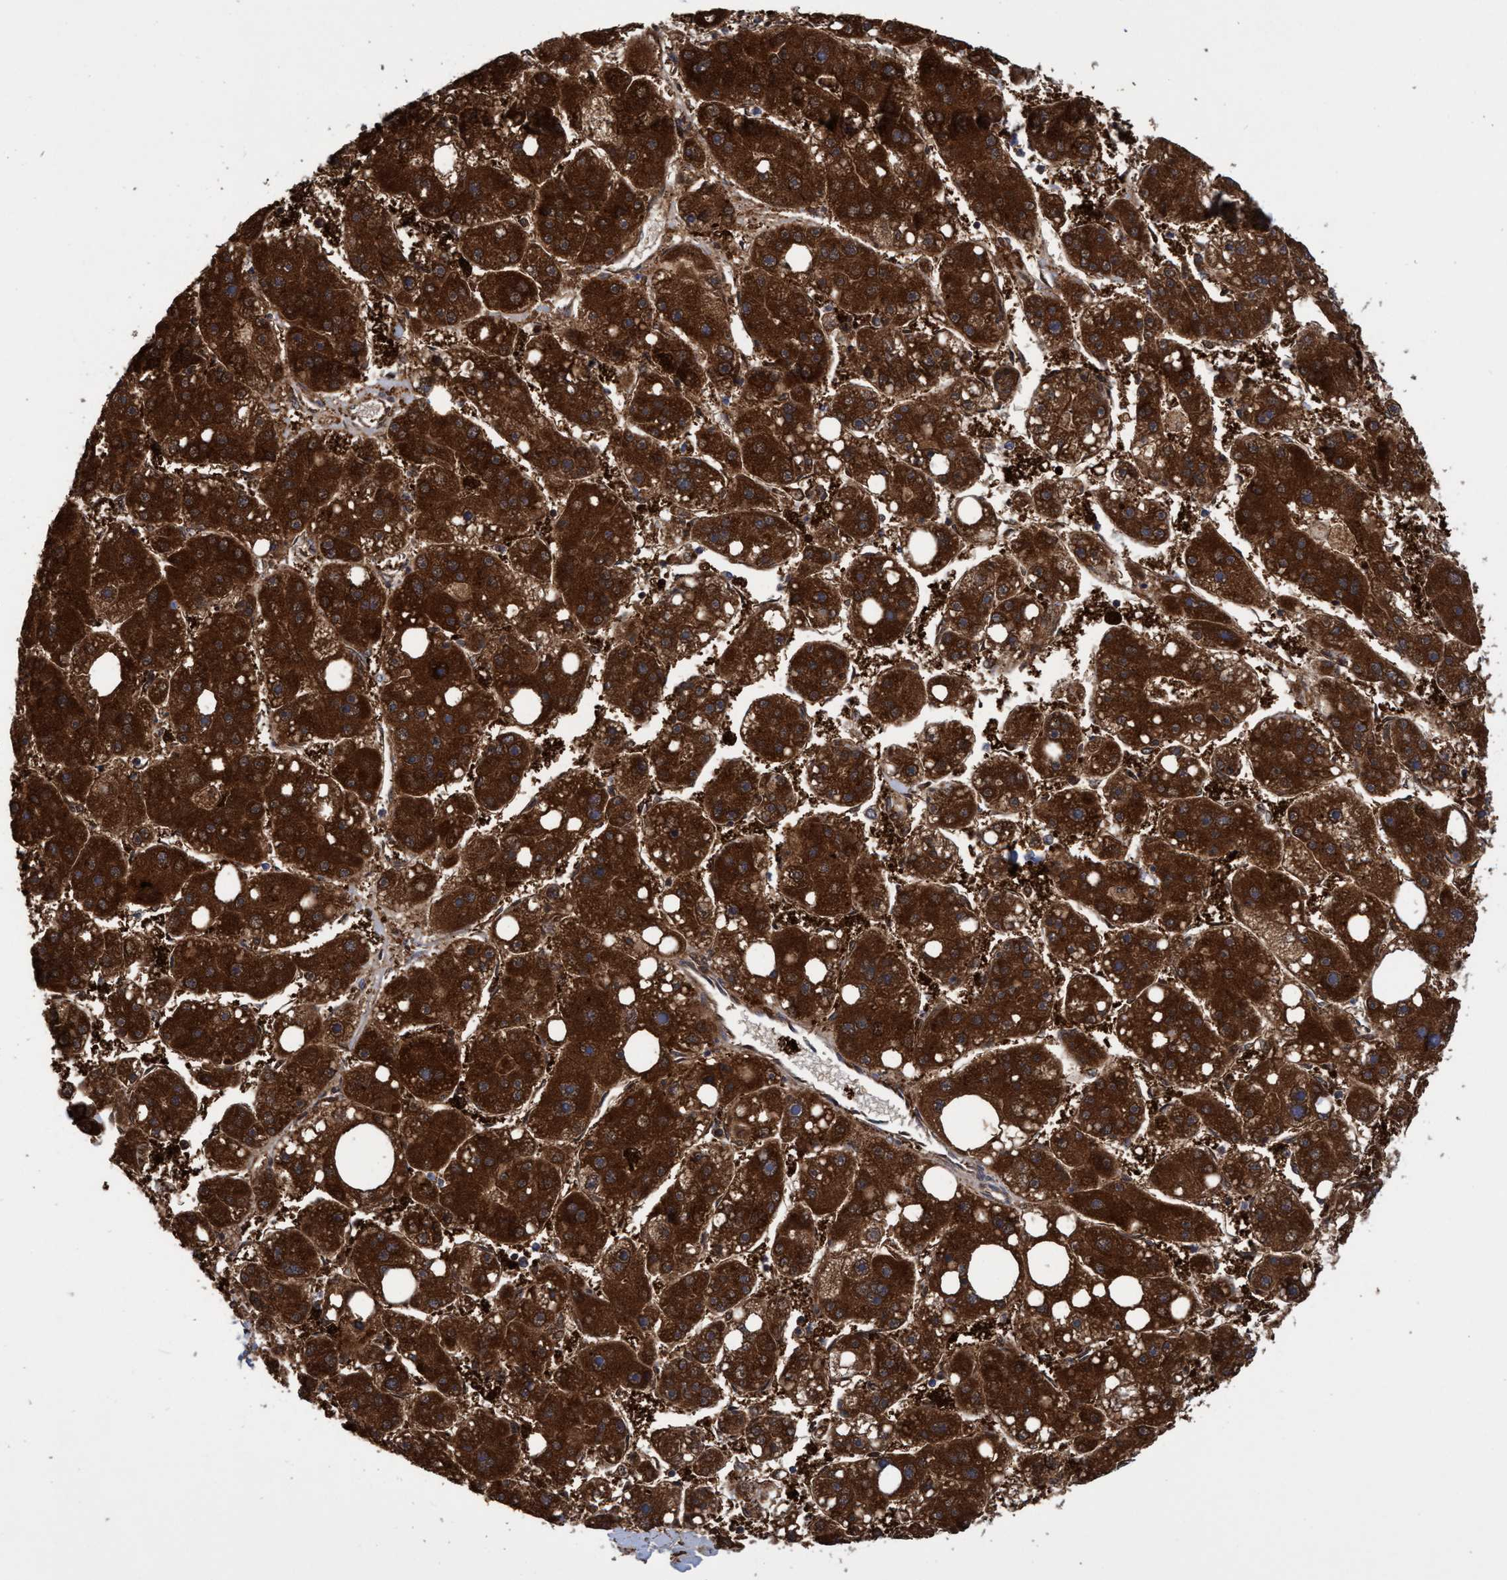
{"staining": {"intensity": "strong", "quantity": ">75%", "location": "cytoplasmic/membranous"}, "tissue": "liver cancer", "cell_type": "Tumor cells", "image_type": "cancer", "snomed": [{"axis": "morphology", "description": "Carcinoma, Hepatocellular, NOS"}, {"axis": "topography", "description": "Liver"}], "caption": "Immunohistochemistry (IHC) photomicrograph of hepatocellular carcinoma (liver) stained for a protein (brown), which shows high levels of strong cytoplasmic/membranous positivity in about >75% of tumor cells.", "gene": "PNPO", "patient": {"sex": "female", "age": 61}}